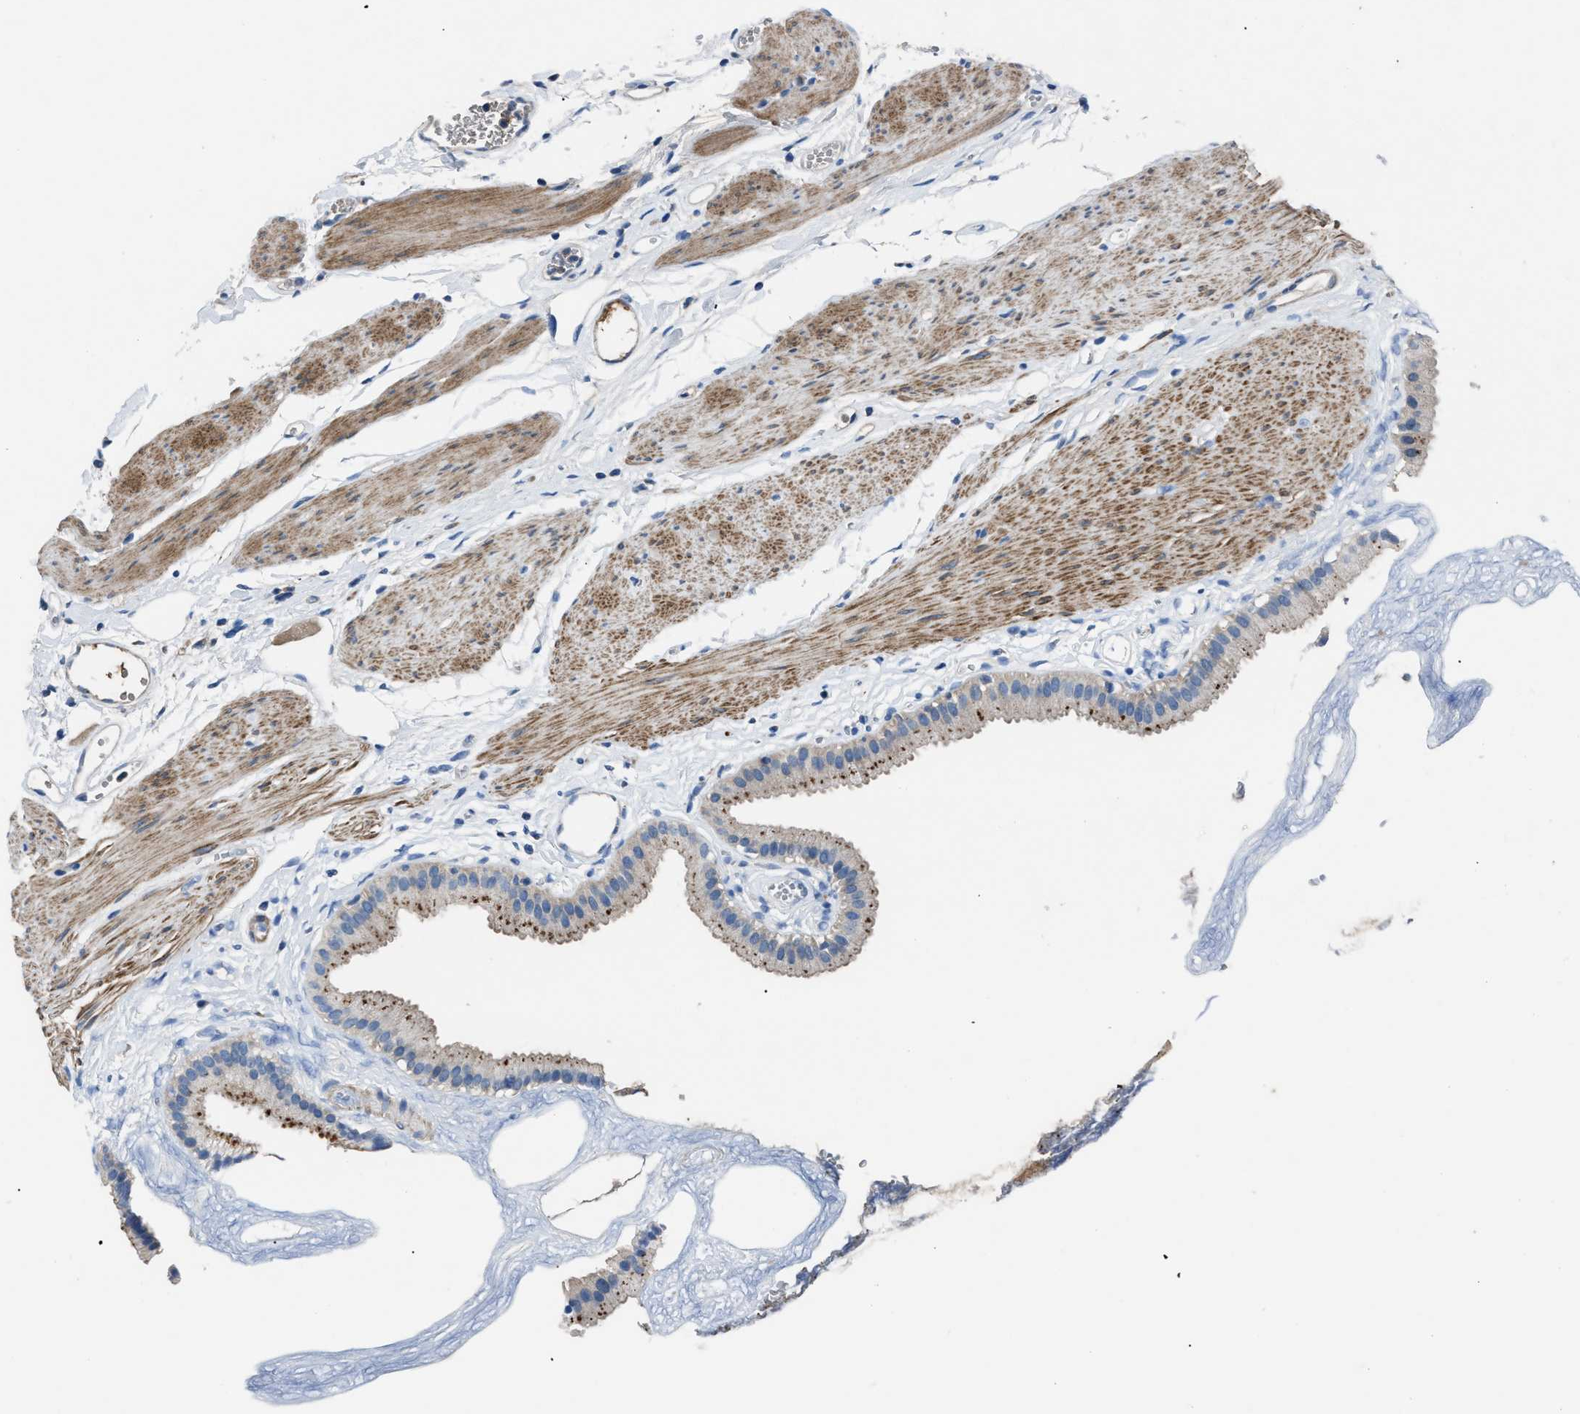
{"staining": {"intensity": "moderate", "quantity": ">75%", "location": "cytoplasmic/membranous"}, "tissue": "gallbladder", "cell_type": "Glandular cells", "image_type": "normal", "snomed": [{"axis": "morphology", "description": "Normal tissue, NOS"}, {"axis": "topography", "description": "Gallbladder"}], "caption": "Protein expression analysis of normal gallbladder demonstrates moderate cytoplasmic/membranous expression in about >75% of glandular cells. (IHC, brightfield microscopy, high magnification).", "gene": "SGCZ", "patient": {"sex": "female", "age": 64}}